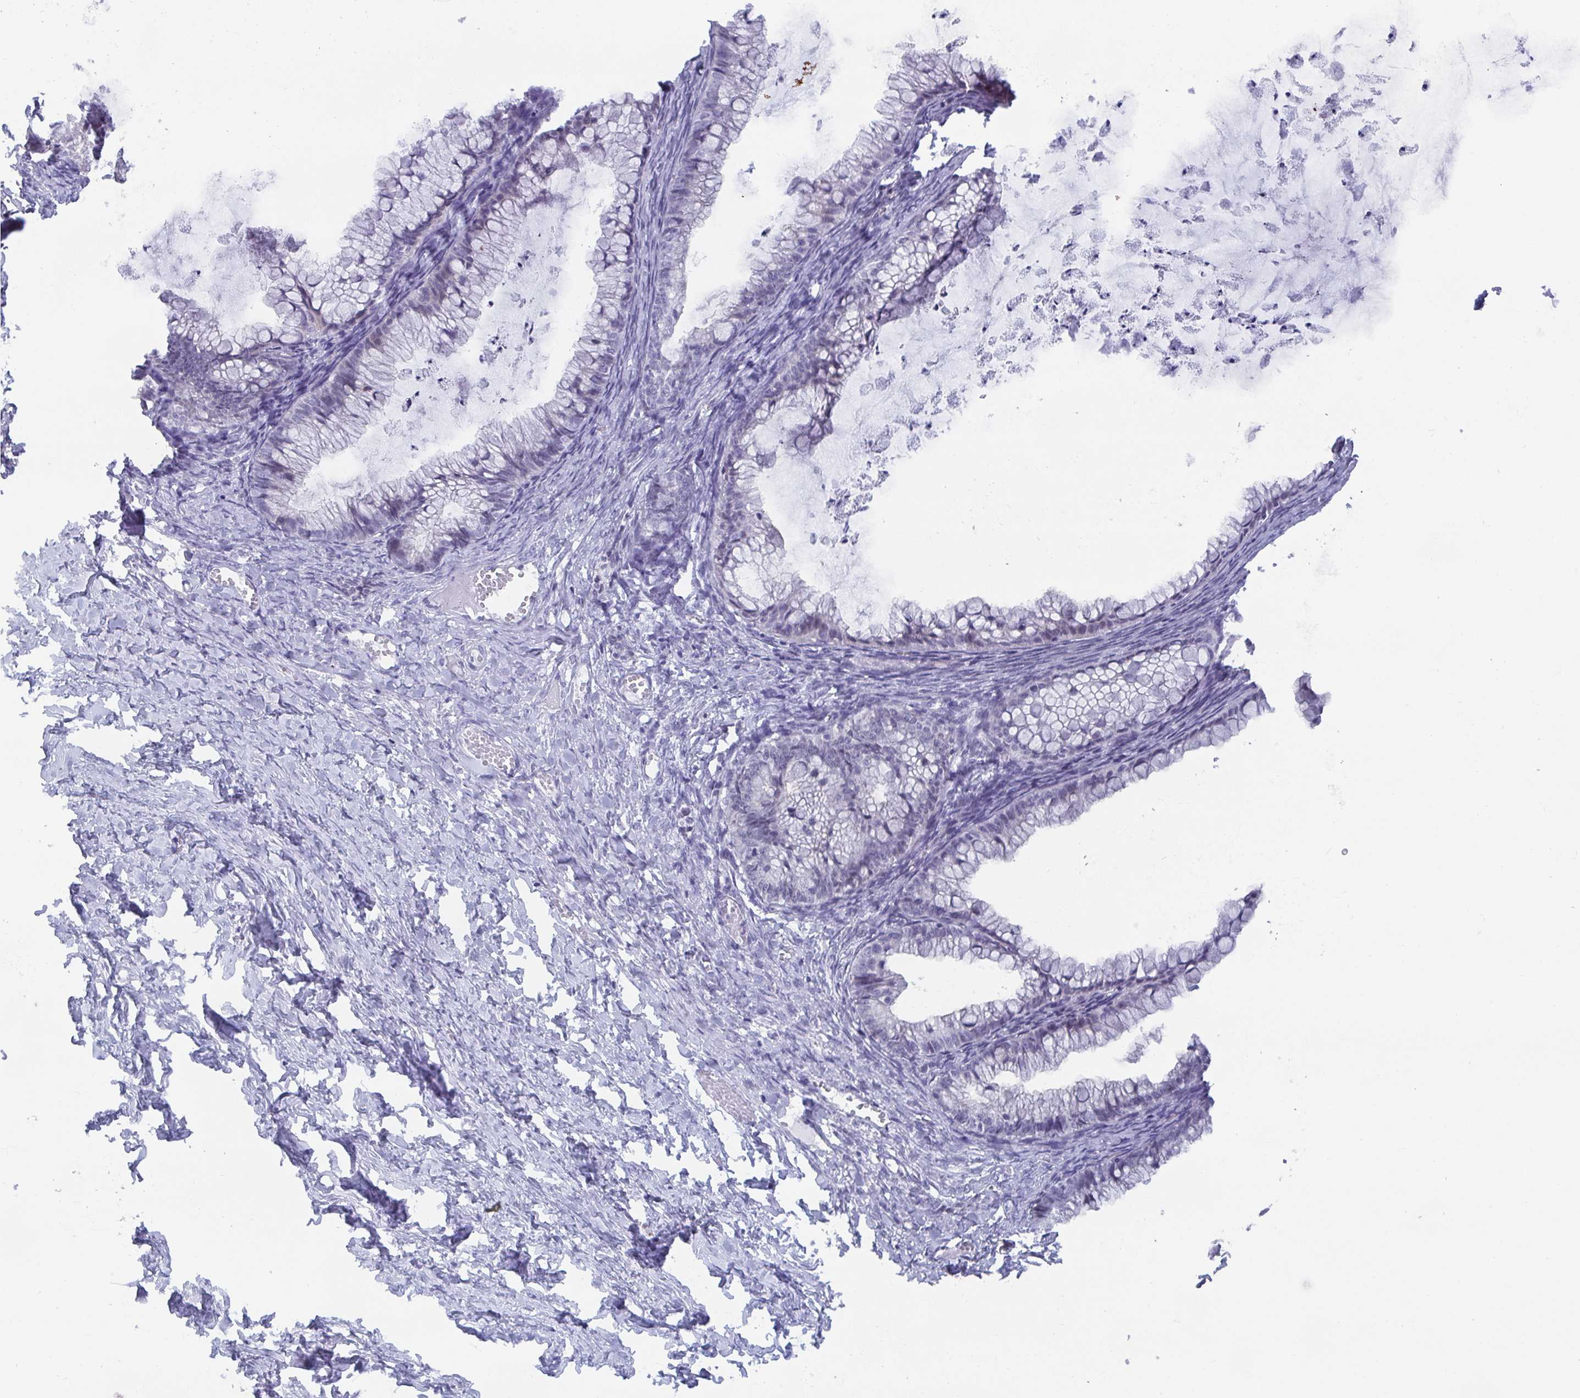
{"staining": {"intensity": "weak", "quantity": "<25%", "location": "nuclear"}, "tissue": "ovarian cancer", "cell_type": "Tumor cells", "image_type": "cancer", "snomed": [{"axis": "morphology", "description": "Cystadenocarcinoma, mucinous, NOS"}, {"axis": "topography", "description": "Ovary"}], "caption": "This is an immunohistochemistry micrograph of human ovarian cancer (mucinous cystadenocarcinoma). There is no expression in tumor cells.", "gene": "BMAL2", "patient": {"sex": "female", "age": 35}}